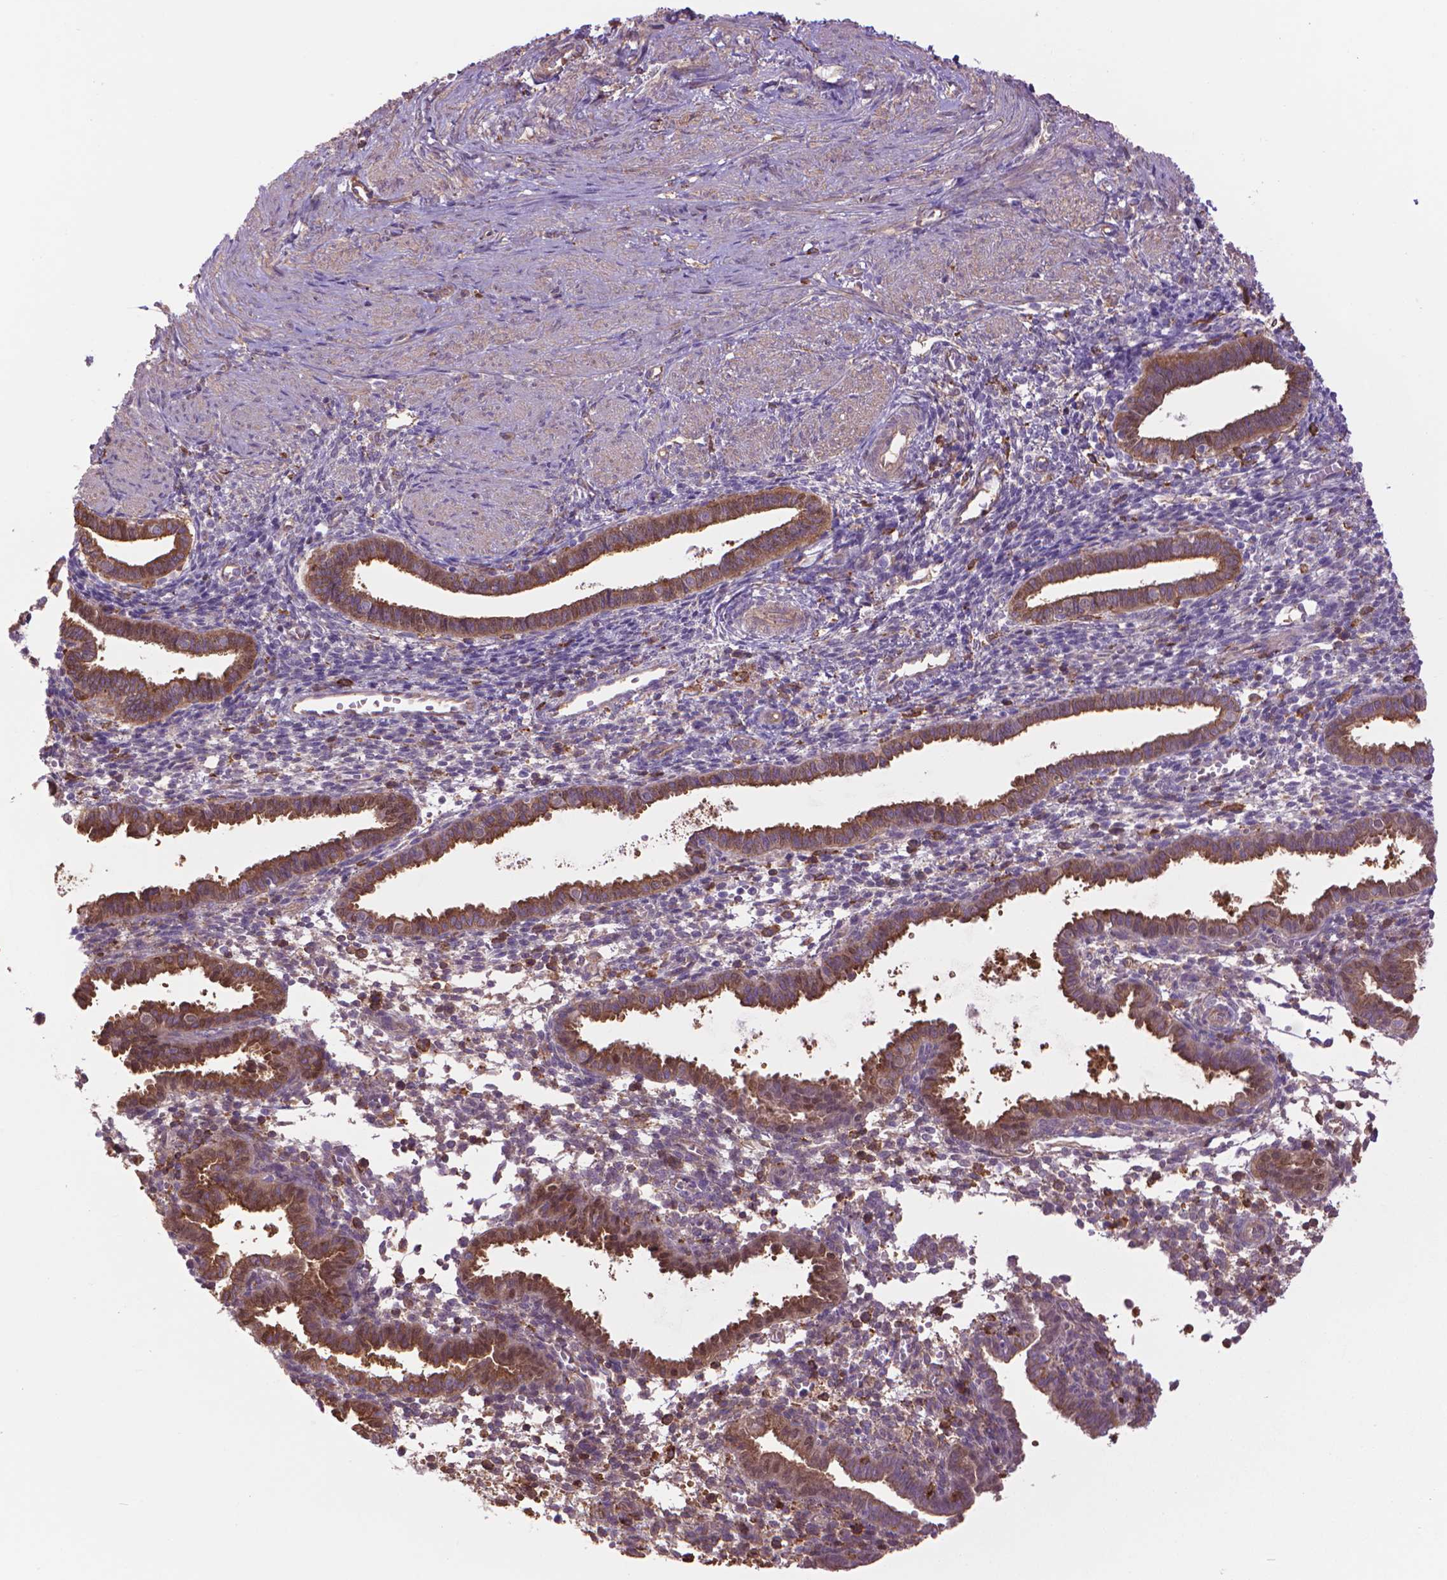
{"staining": {"intensity": "moderate", "quantity": "<25%", "location": "cytoplasmic/membranous"}, "tissue": "endometrium", "cell_type": "Cells in endometrial stroma", "image_type": "normal", "snomed": [{"axis": "morphology", "description": "Normal tissue, NOS"}, {"axis": "topography", "description": "Endometrium"}], "caption": "Normal endometrium reveals moderate cytoplasmic/membranous positivity in about <25% of cells in endometrial stroma, visualized by immunohistochemistry.", "gene": "CORO1B", "patient": {"sex": "female", "age": 37}}